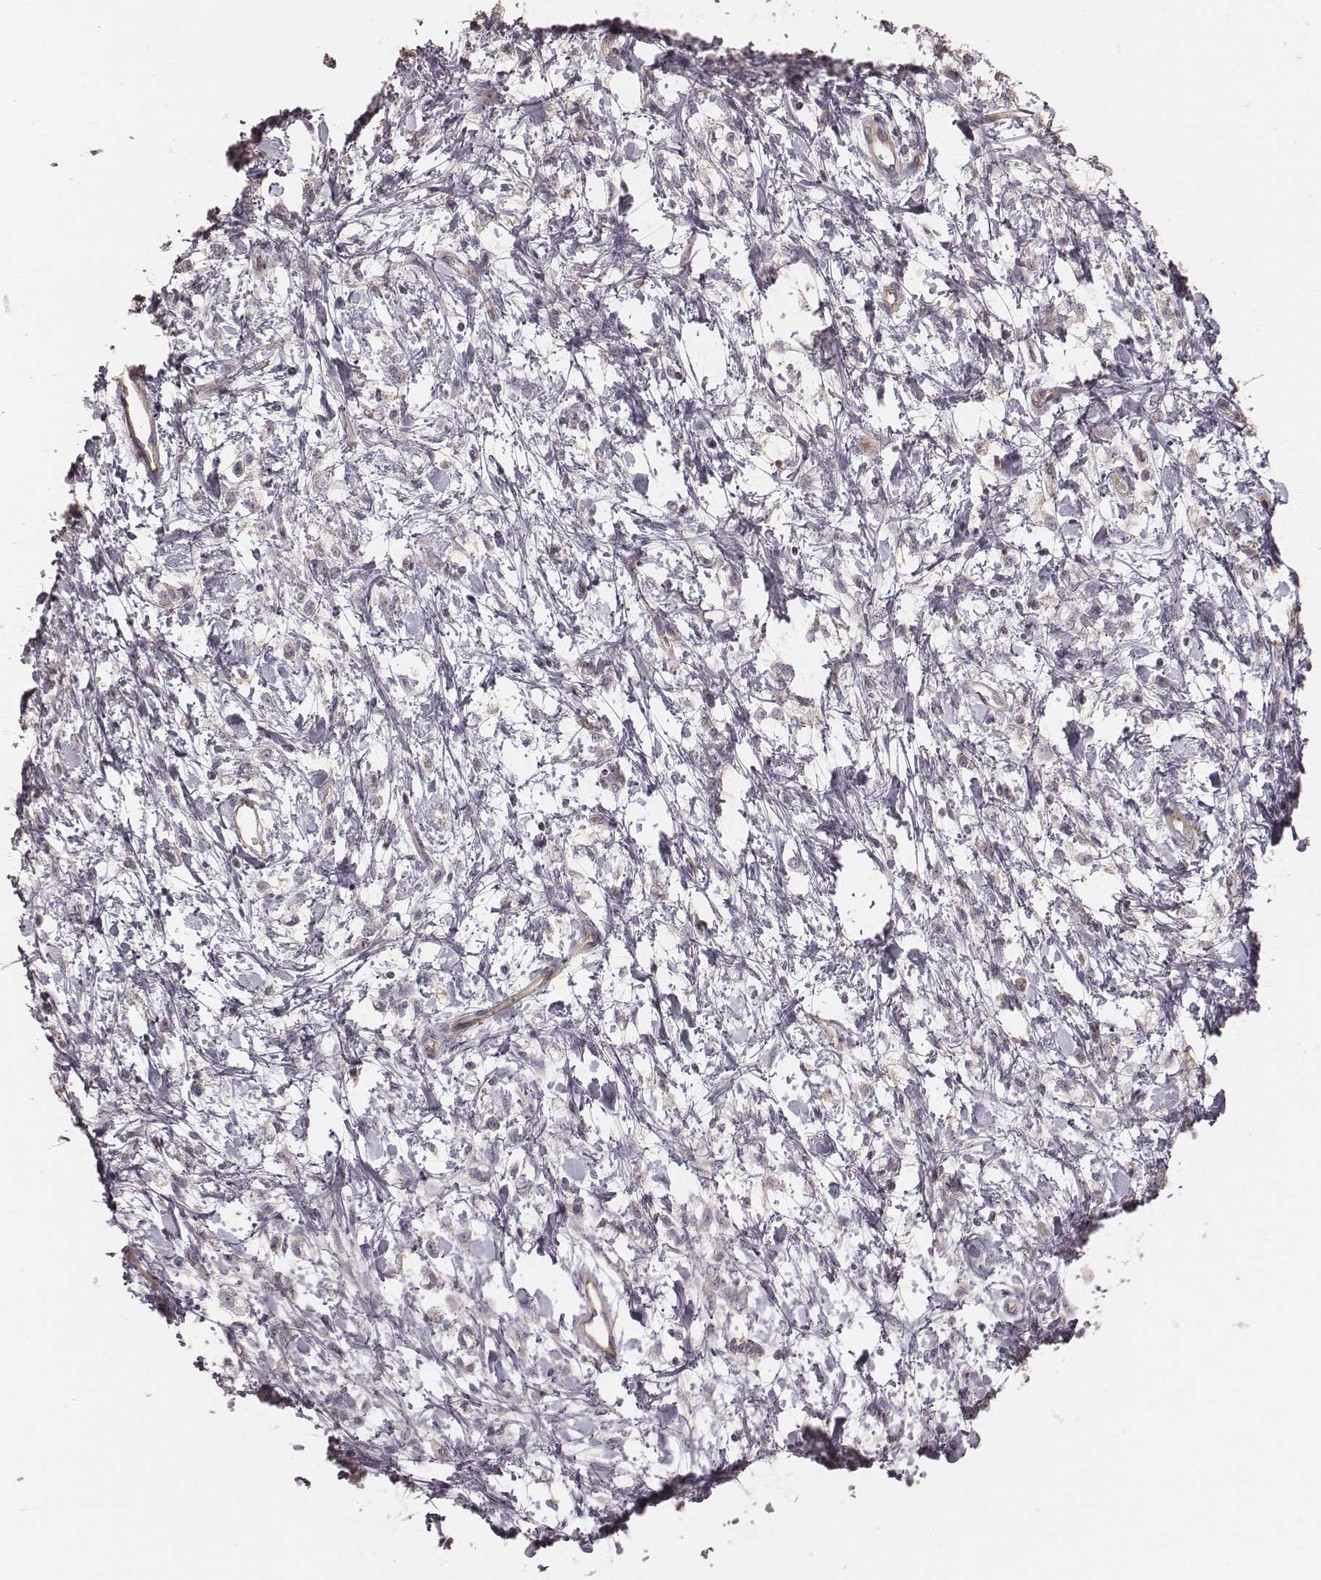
{"staining": {"intensity": "negative", "quantity": "none", "location": "none"}, "tissue": "stomach cancer", "cell_type": "Tumor cells", "image_type": "cancer", "snomed": [{"axis": "morphology", "description": "Adenocarcinoma, NOS"}, {"axis": "topography", "description": "Stomach"}], "caption": "IHC histopathology image of human stomach cancer stained for a protein (brown), which displays no positivity in tumor cells. (Brightfield microscopy of DAB (3,3'-diaminobenzidine) immunohistochemistry (IHC) at high magnification).", "gene": "OTOGL", "patient": {"sex": "female", "age": 60}}